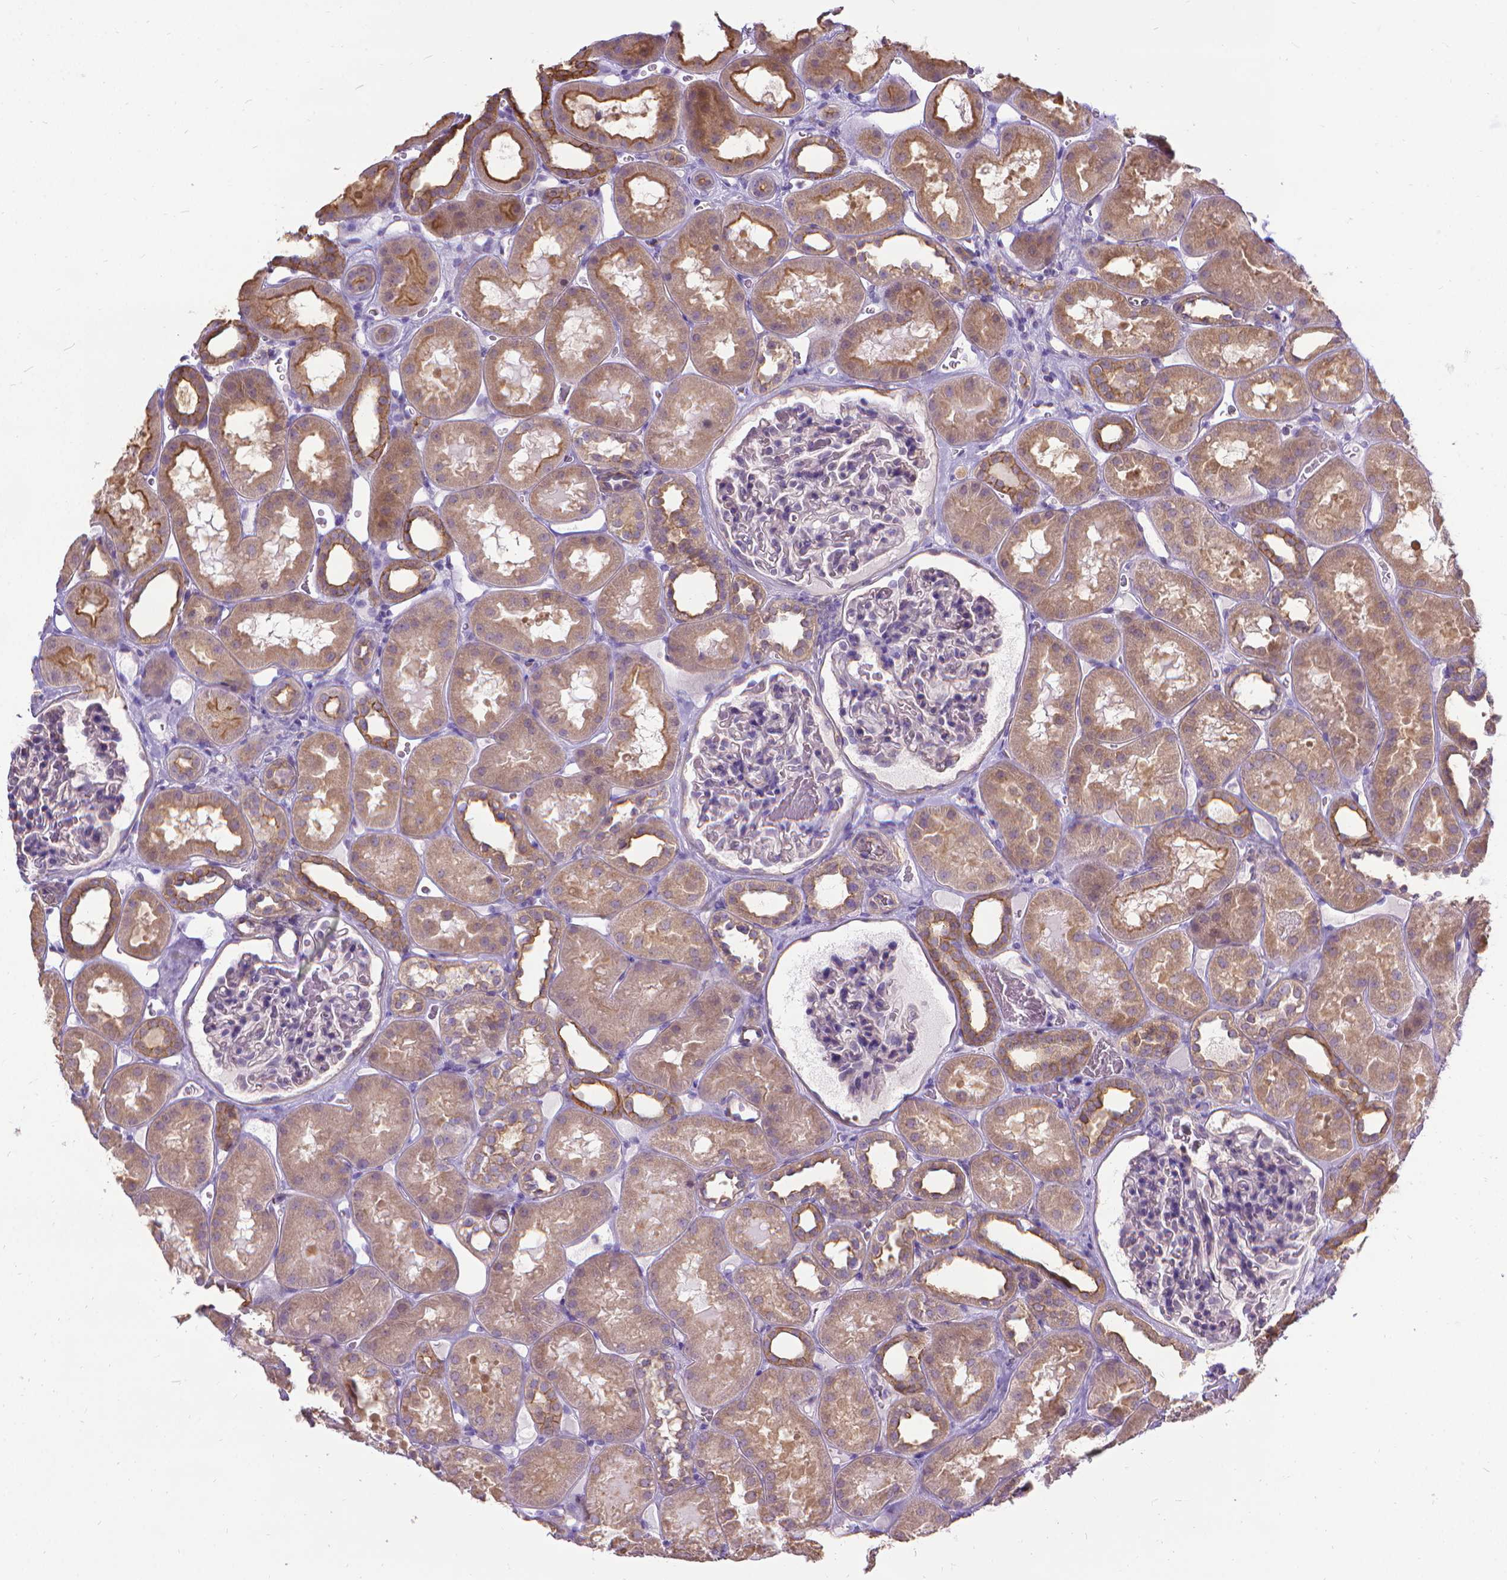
{"staining": {"intensity": "negative", "quantity": "none", "location": "none"}, "tissue": "kidney", "cell_type": "Cells in glomeruli", "image_type": "normal", "snomed": [{"axis": "morphology", "description": "Normal tissue, NOS"}, {"axis": "topography", "description": "Kidney"}], "caption": "Cells in glomeruli show no significant staining in benign kidney. (Immunohistochemistry, brightfield microscopy, high magnification).", "gene": "CFAP299", "patient": {"sex": "female", "age": 41}}